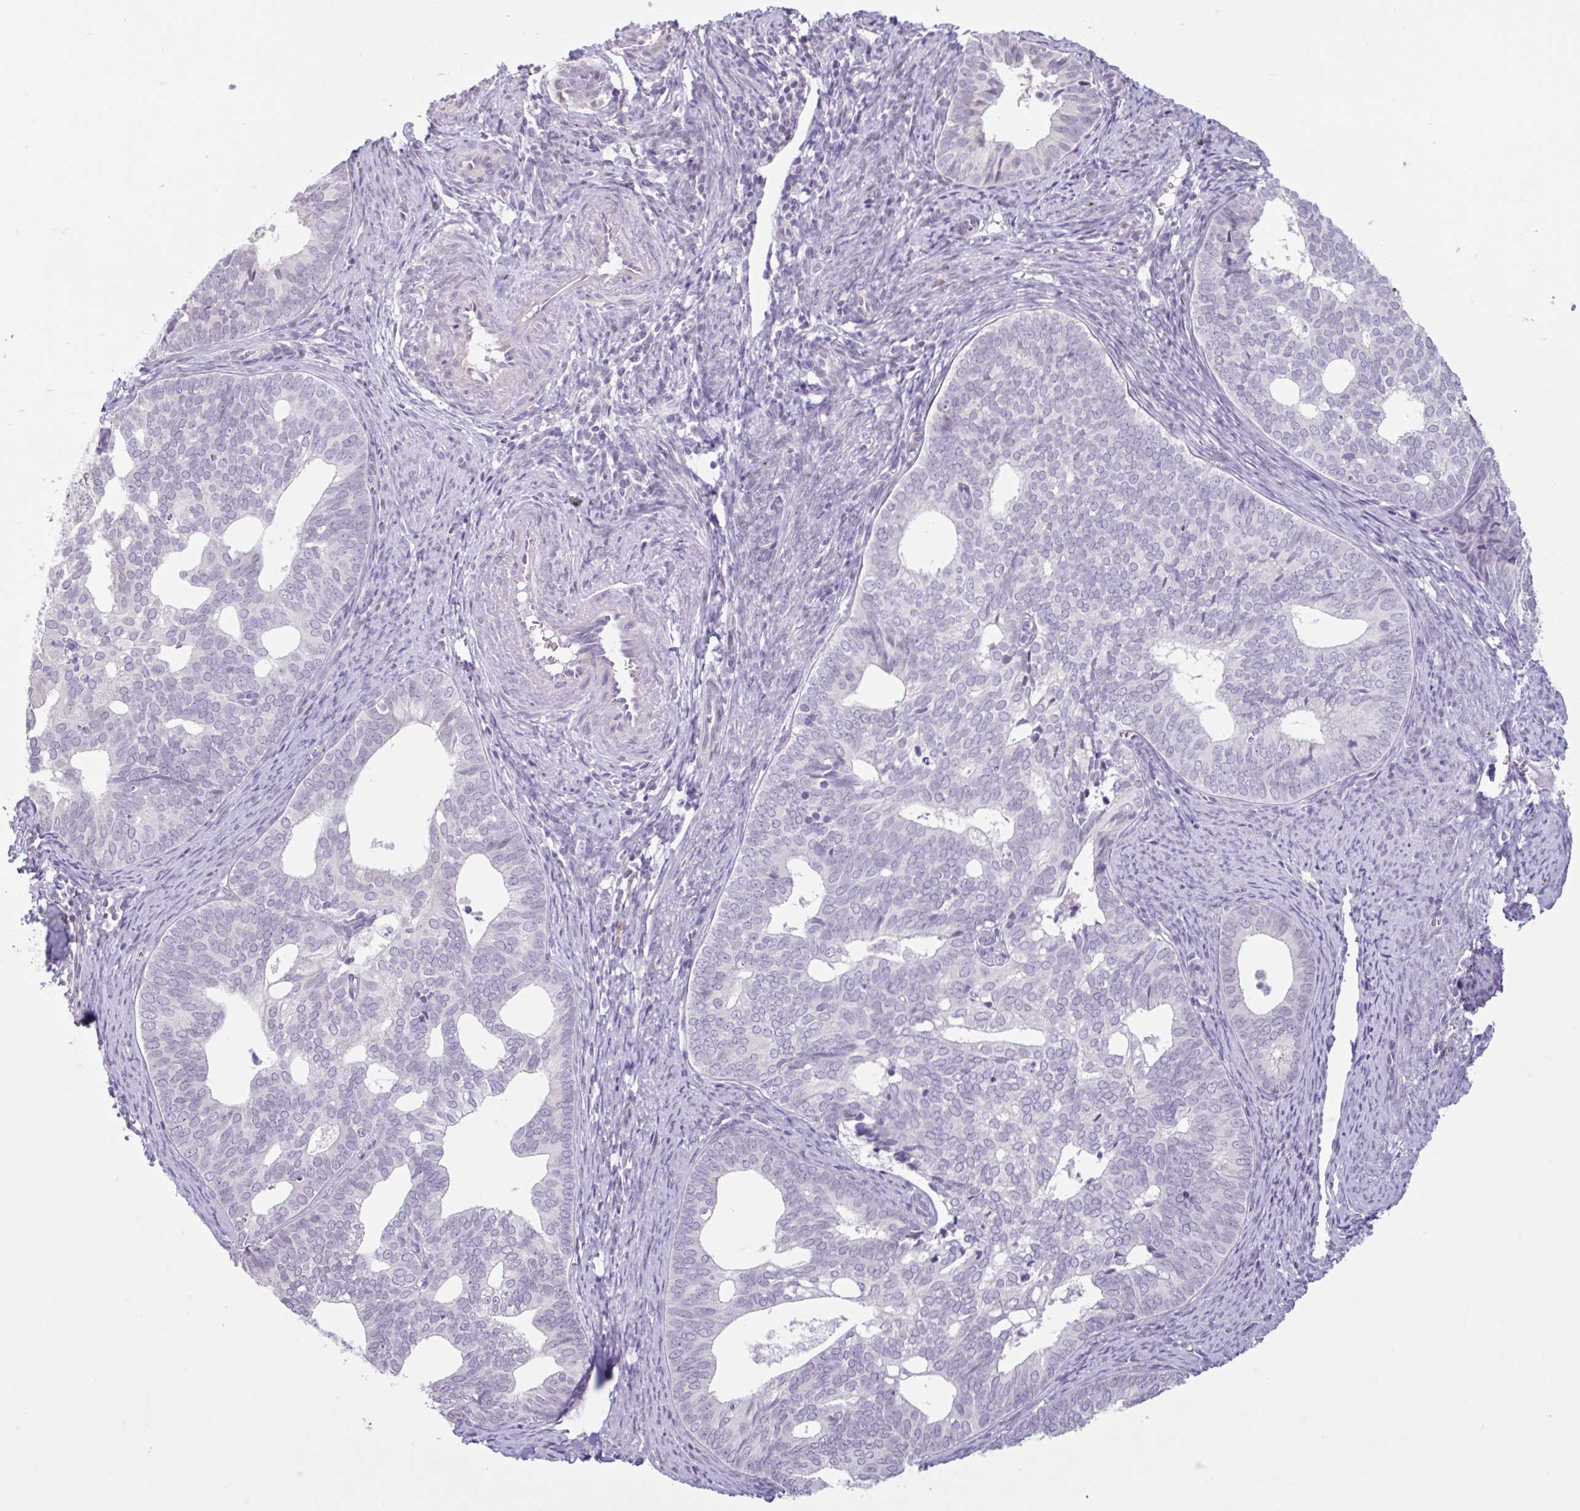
{"staining": {"intensity": "negative", "quantity": "none", "location": "none"}, "tissue": "endometrial cancer", "cell_type": "Tumor cells", "image_type": "cancer", "snomed": [{"axis": "morphology", "description": "Adenocarcinoma, NOS"}, {"axis": "topography", "description": "Endometrium"}], "caption": "Immunohistochemical staining of endometrial adenocarcinoma demonstrates no significant expression in tumor cells.", "gene": "CDH19", "patient": {"sex": "female", "age": 75}}